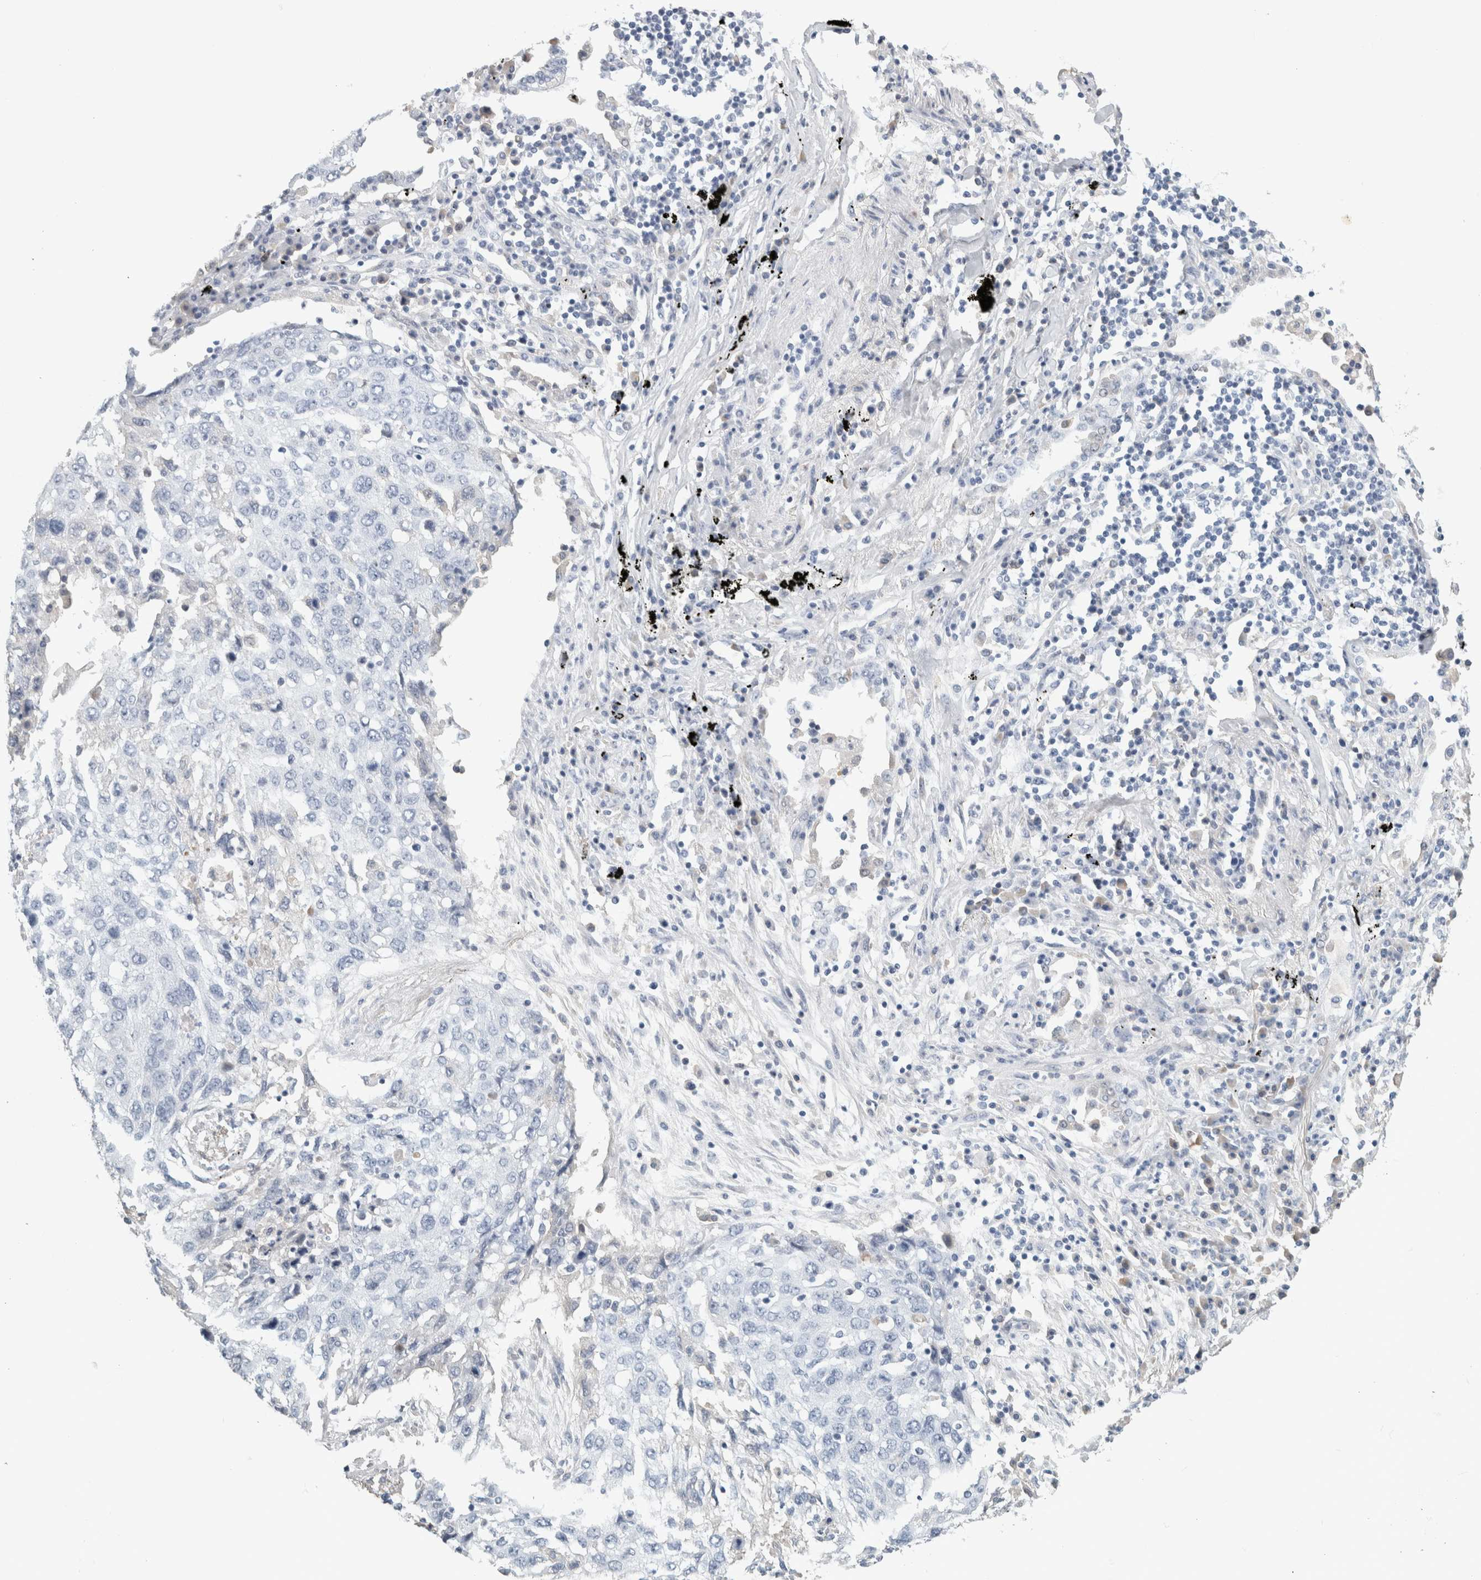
{"staining": {"intensity": "negative", "quantity": "none", "location": "none"}, "tissue": "lung cancer", "cell_type": "Tumor cells", "image_type": "cancer", "snomed": [{"axis": "morphology", "description": "Squamous cell carcinoma, NOS"}, {"axis": "topography", "description": "Lung"}], "caption": "Immunohistochemistry (IHC) image of human squamous cell carcinoma (lung) stained for a protein (brown), which displays no staining in tumor cells. (Brightfield microscopy of DAB immunohistochemistry at high magnification).", "gene": "TSPAN8", "patient": {"sex": "female", "age": 63}}